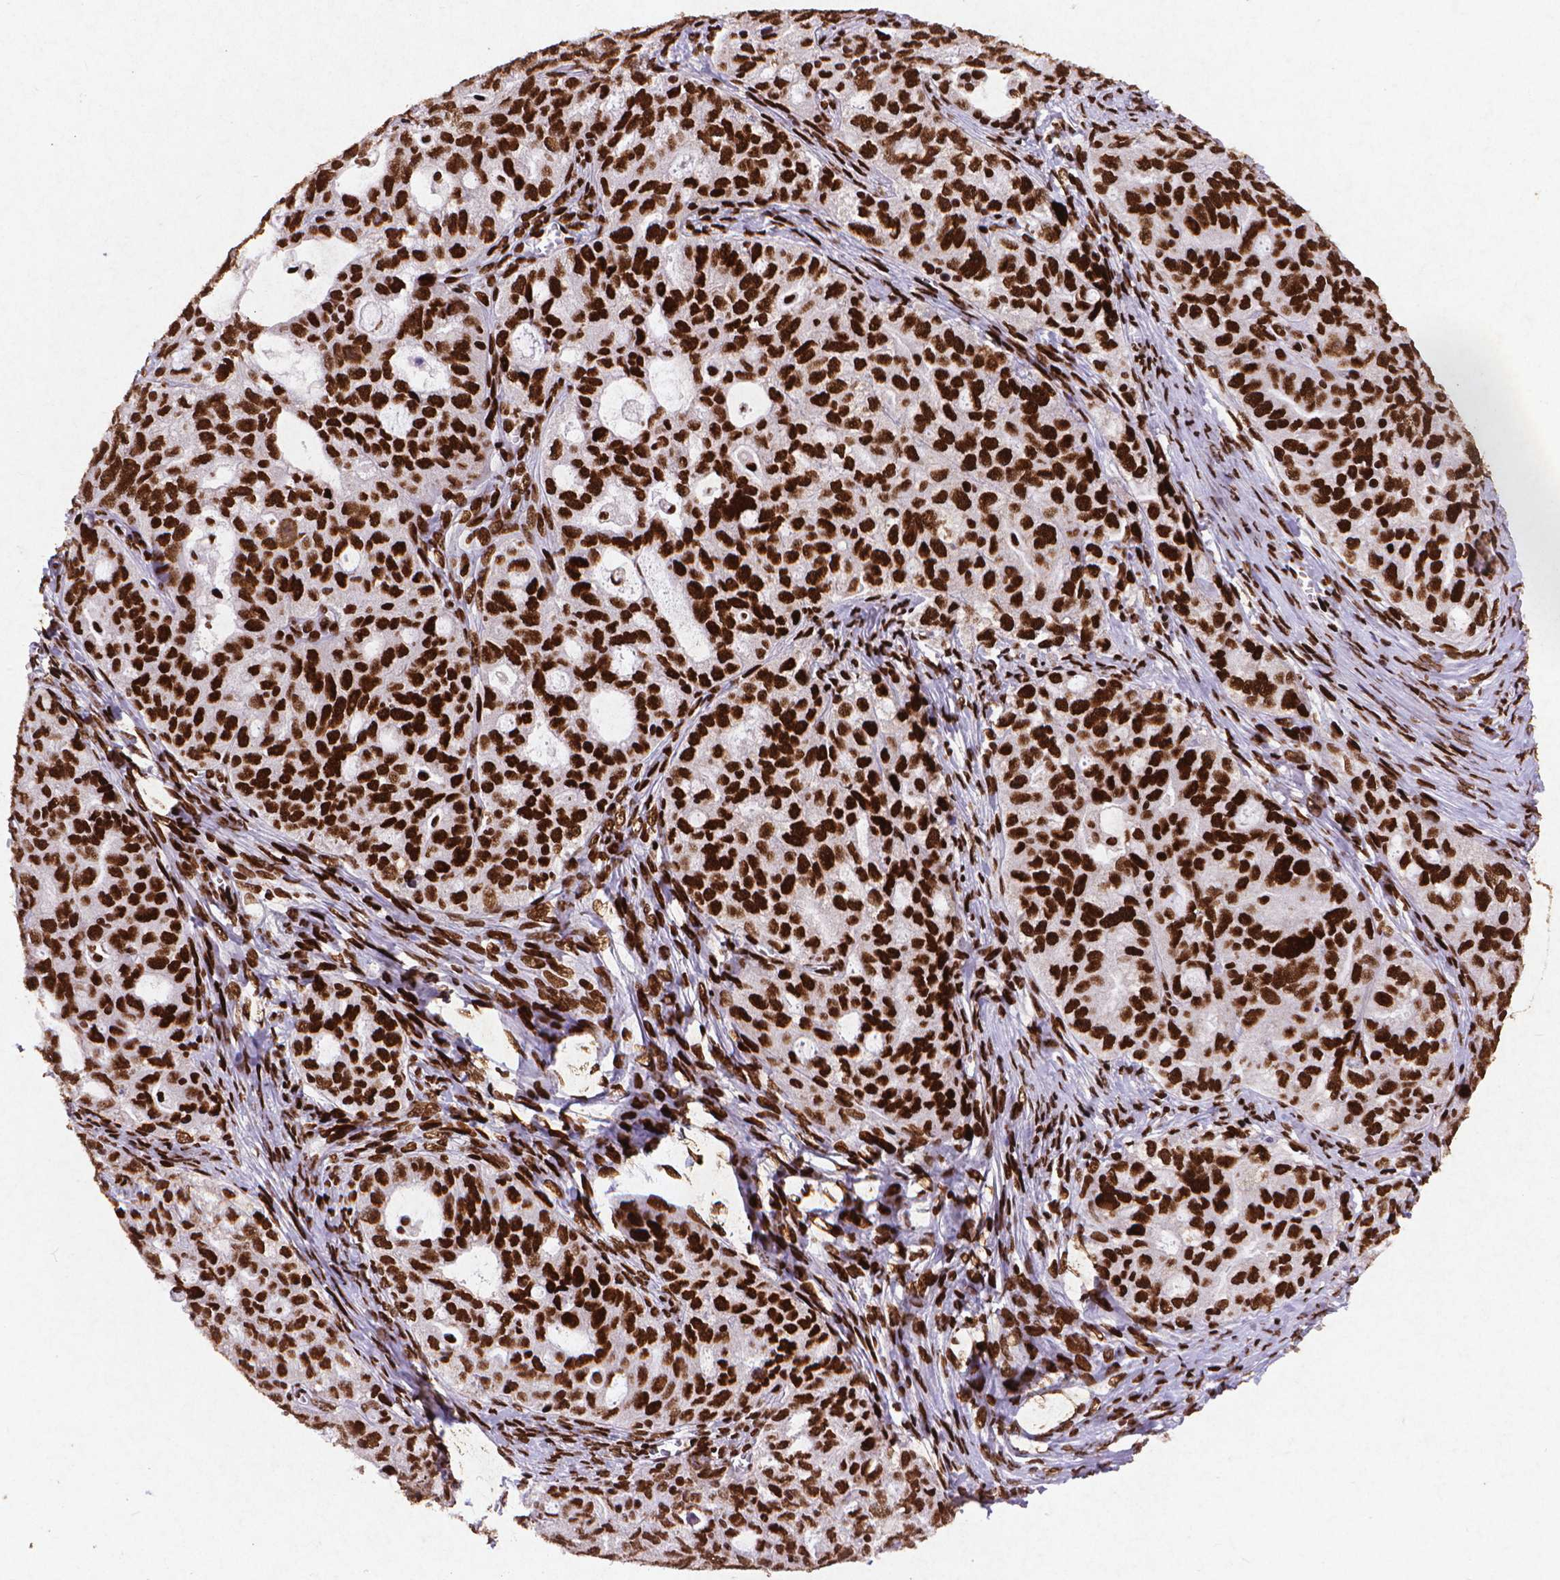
{"staining": {"intensity": "strong", "quantity": ">75%", "location": "nuclear"}, "tissue": "ovarian cancer", "cell_type": "Tumor cells", "image_type": "cancer", "snomed": [{"axis": "morphology", "description": "Cystadenocarcinoma, serous, NOS"}, {"axis": "topography", "description": "Ovary"}], "caption": "Protein expression analysis of human ovarian cancer reveals strong nuclear positivity in approximately >75% of tumor cells.", "gene": "CITED2", "patient": {"sex": "female", "age": 51}}